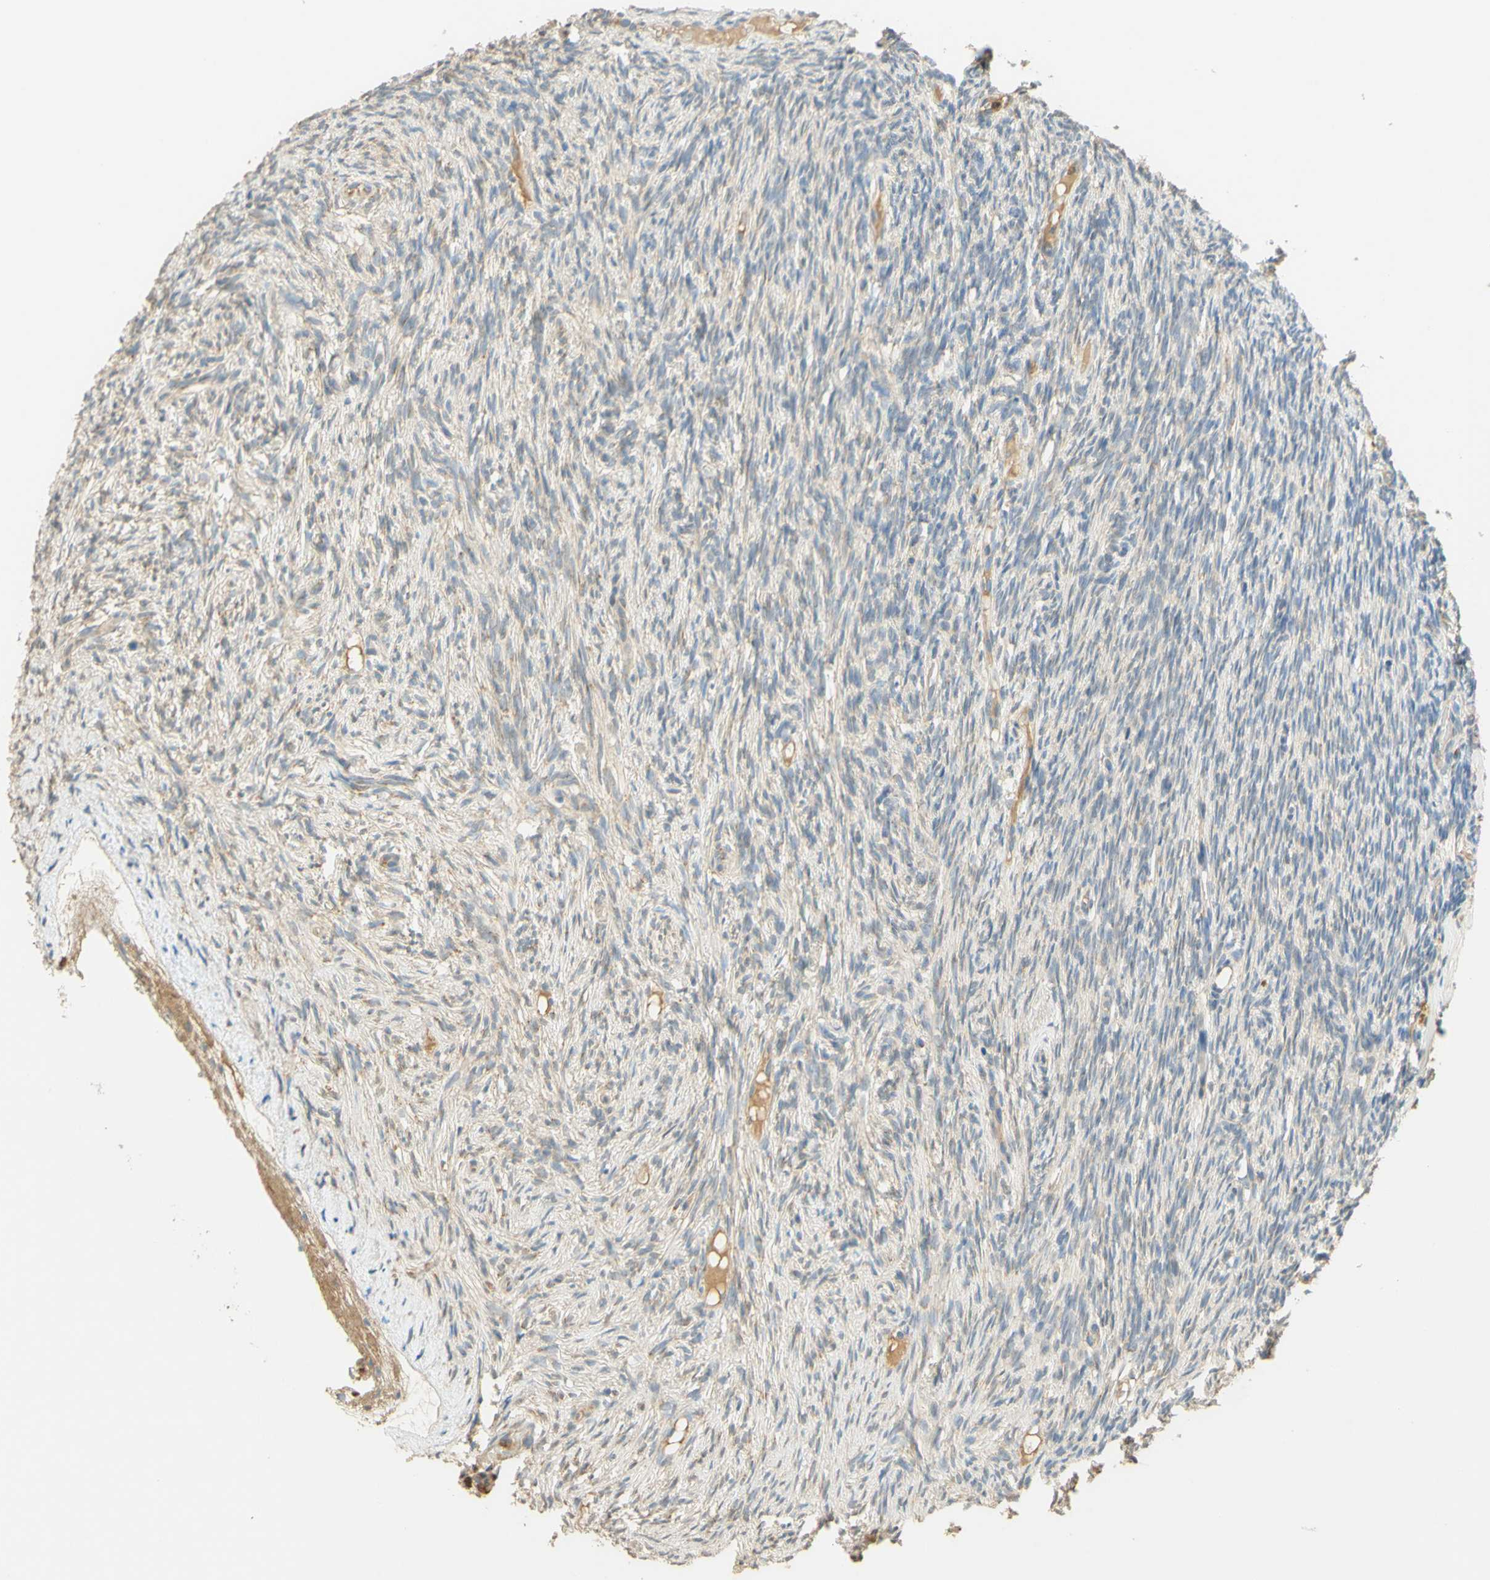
{"staining": {"intensity": "weak", "quantity": "<25%", "location": "cytoplasmic/membranous"}, "tissue": "ovary", "cell_type": "Ovarian stroma cells", "image_type": "normal", "snomed": [{"axis": "morphology", "description": "Normal tissue, NOS"}, {"axis": "topography", "description": "Ovary"}], "caption": "Benign ovary was stained to show a protein in brown. There is no significant positivity in ovarian stroma cells.", "gene": "ENTREP2", "patient": {"sex": "female", "age": 33}}